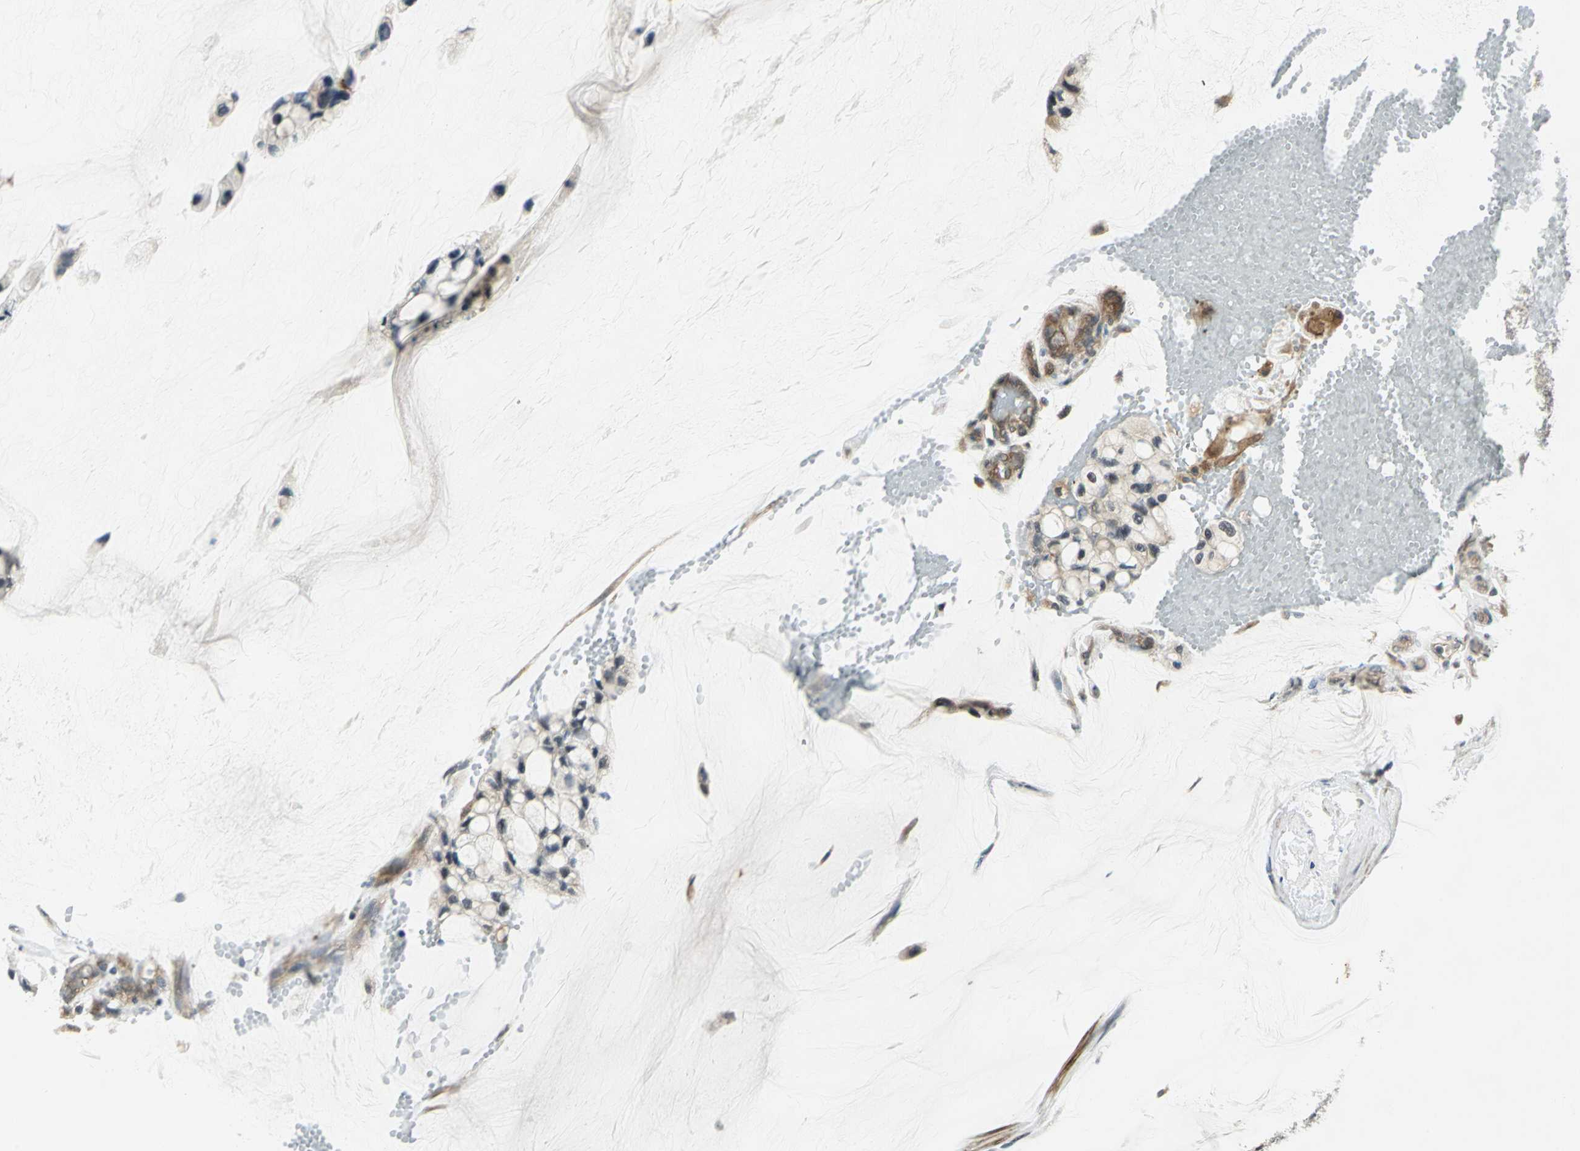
{"staining": {"intensity": "weak", "quantity": "<25%", "location": "cytoplasmic/membranous"}, "tissue": "ovarian cancer", "cell_type": "Tumor cells", "image_type": "cancer", "snomed": [{"axis": "morphology", "description": "Cystadenocarcinoma, mucinous, NOS"}, {"axis": "topography", "description": "Ovary"}], "caption": "This is a histopathology image of immunohistochemistry staining of mucinous cystadenocarcinoma (ovarian), which shows no positivity in tumor cells.", "gene": "PLAGL2", "patient": {"sex": "female", "age": 39}}